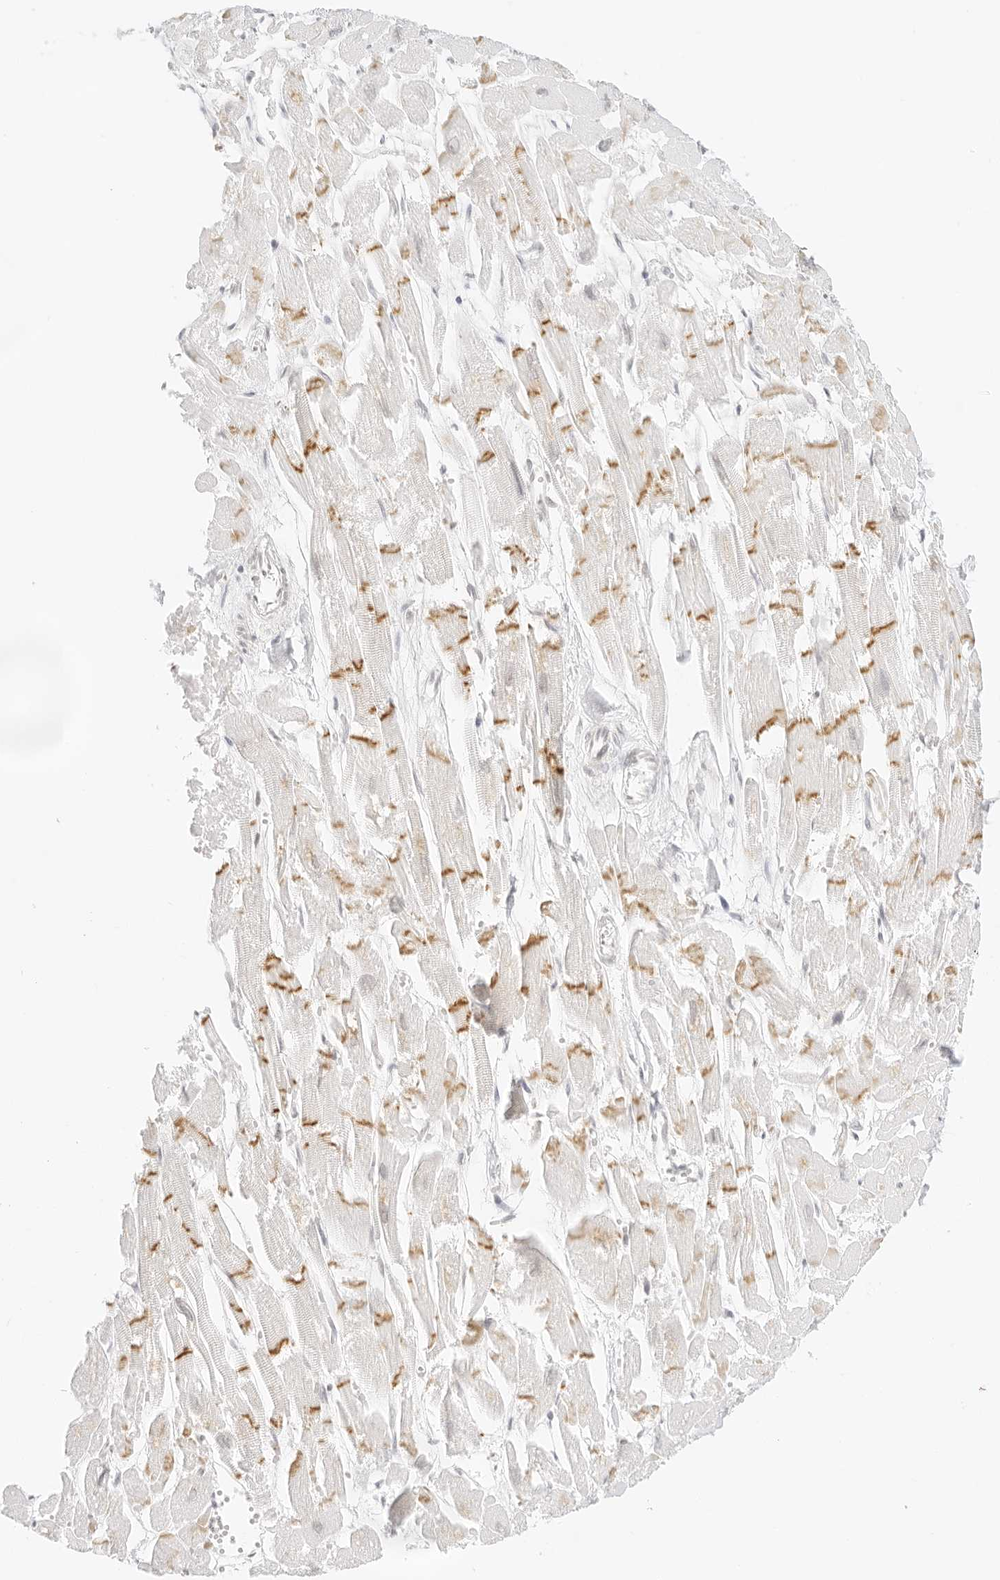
{"staining": {"intensity": "moderate", "quantity": "<25%", "location": "cytoplasmic/membranous"}, "tissue": "heart muscle", "cell_type": "Cardiomyocytes", "image_type": "normal", "snomed": [{"axis": "morphology", "description": "Normal tissue, NOS"}, {"axis": "topography", "description": "Heart"}], "caption": "Immunohistochemical staining of unremarkable heart muscle demonstrates <25% levels of moderate cytoplasmic/membranous protein staining in about <25% of cardiomyocytes.", "gene": "GNAS", "patient": {"sex": "male", "age": 54}}